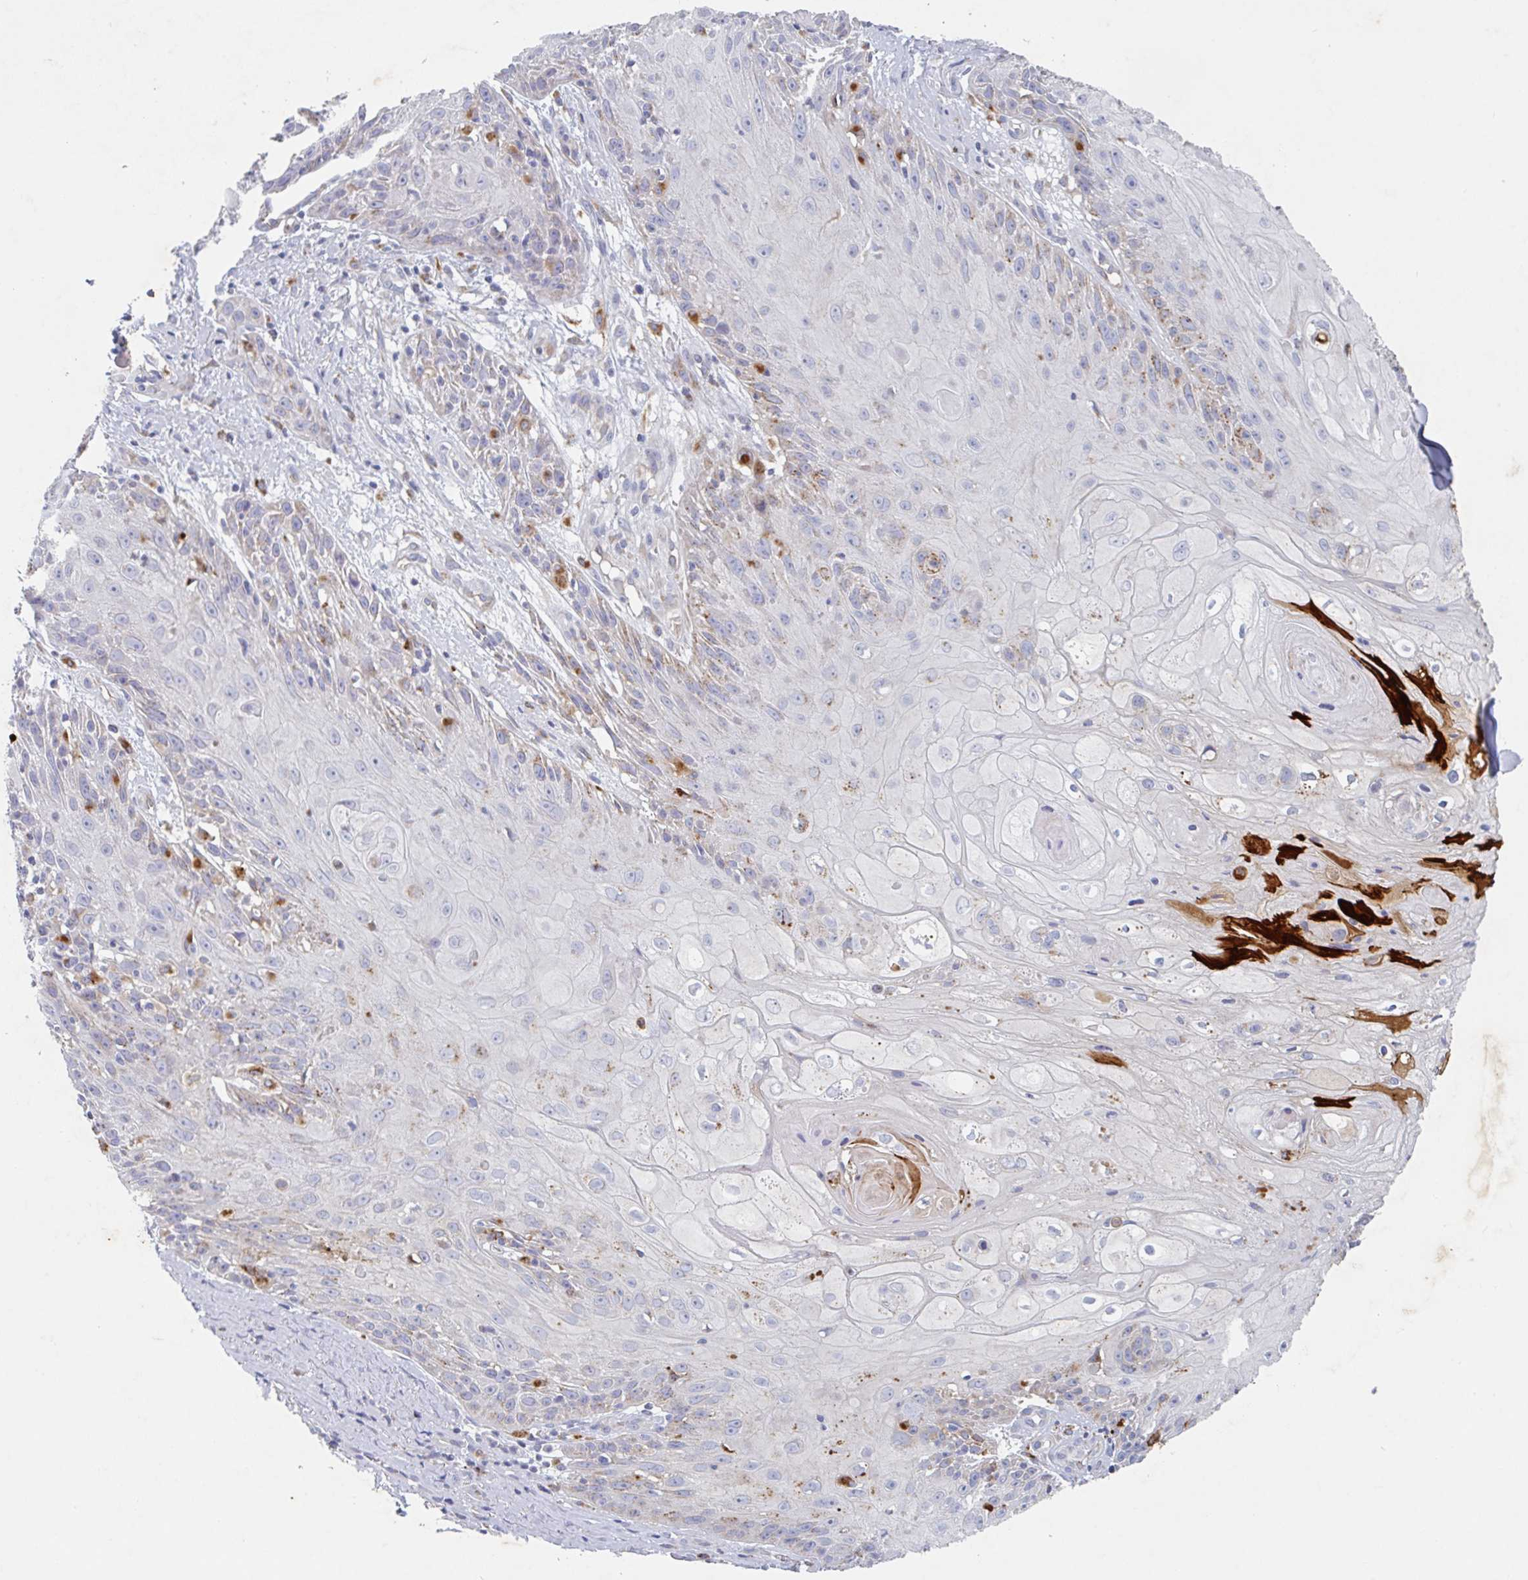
{"staining": {"intensity": "moderate", "quantity": "<25%", "location": "cytoplasmic/membranous"}, "tissue": "skin cancer", "cell_type": "Tumor cells", "image_type": "cancer", "snomed": [{"axis": "morphology", "description": "Squamous cell carcinoma, NOS"}, {"axis": "topography", "description": "Skin"}, {"axis": "topography", "description": "Vulva"}], "caption": "DAB (3,3'-diaminobenzidine) immunohistochemical staining of human skin squamous cell carcinoma demonstrates moderate cytoplasmic/membranous protein positivity in approximately <25% of tumor cells. Using DAB (brown) and hematoxylin (blue) stains, captured at high magnification using brightfield microscopy.", "gene": "MANBA", "patient": {"sex": "female", "age": 76}}